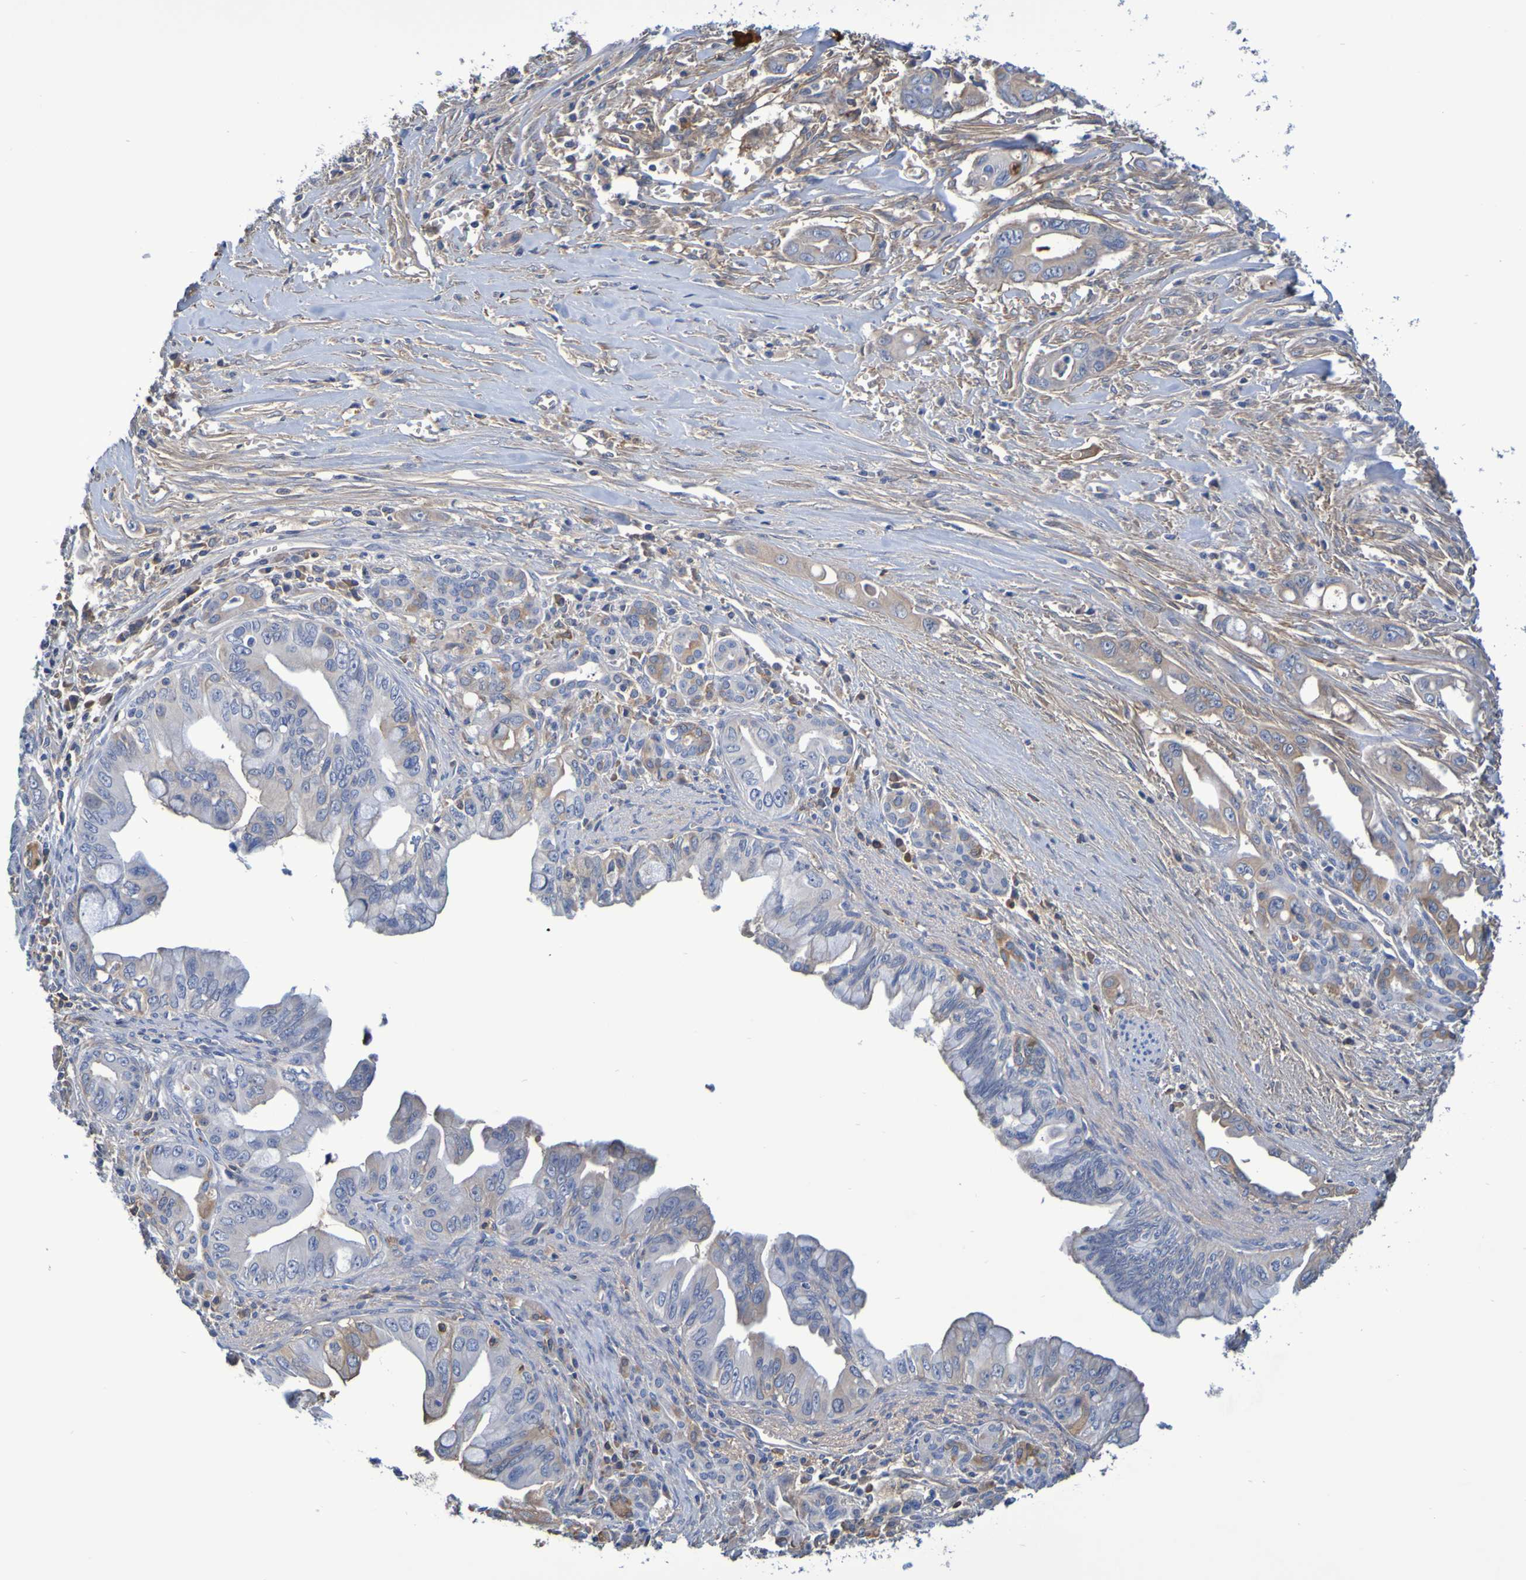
{"staining": {"intensity": "moderate", "quantity": "<25%", "location": "cytoplasmic/membranous"}, "tissue": "pancreatic cancer", "cell_type": "Tumor cells", "image_type": "cancer", "snomed": [{"axis": "morphology", "description": "Adenocarcinoma, NOS"}, {"axis": "topography", "description": "Pancreas"}], "caption": "Tumor cells exhibit low levels of moderate cytoplasmic/membranous positivity in approximately <25% of cells in human pancreatic cancer (adenocarcinoma).", "gene": "GAB3", "patient": {"sex": "male", "age": 59}}